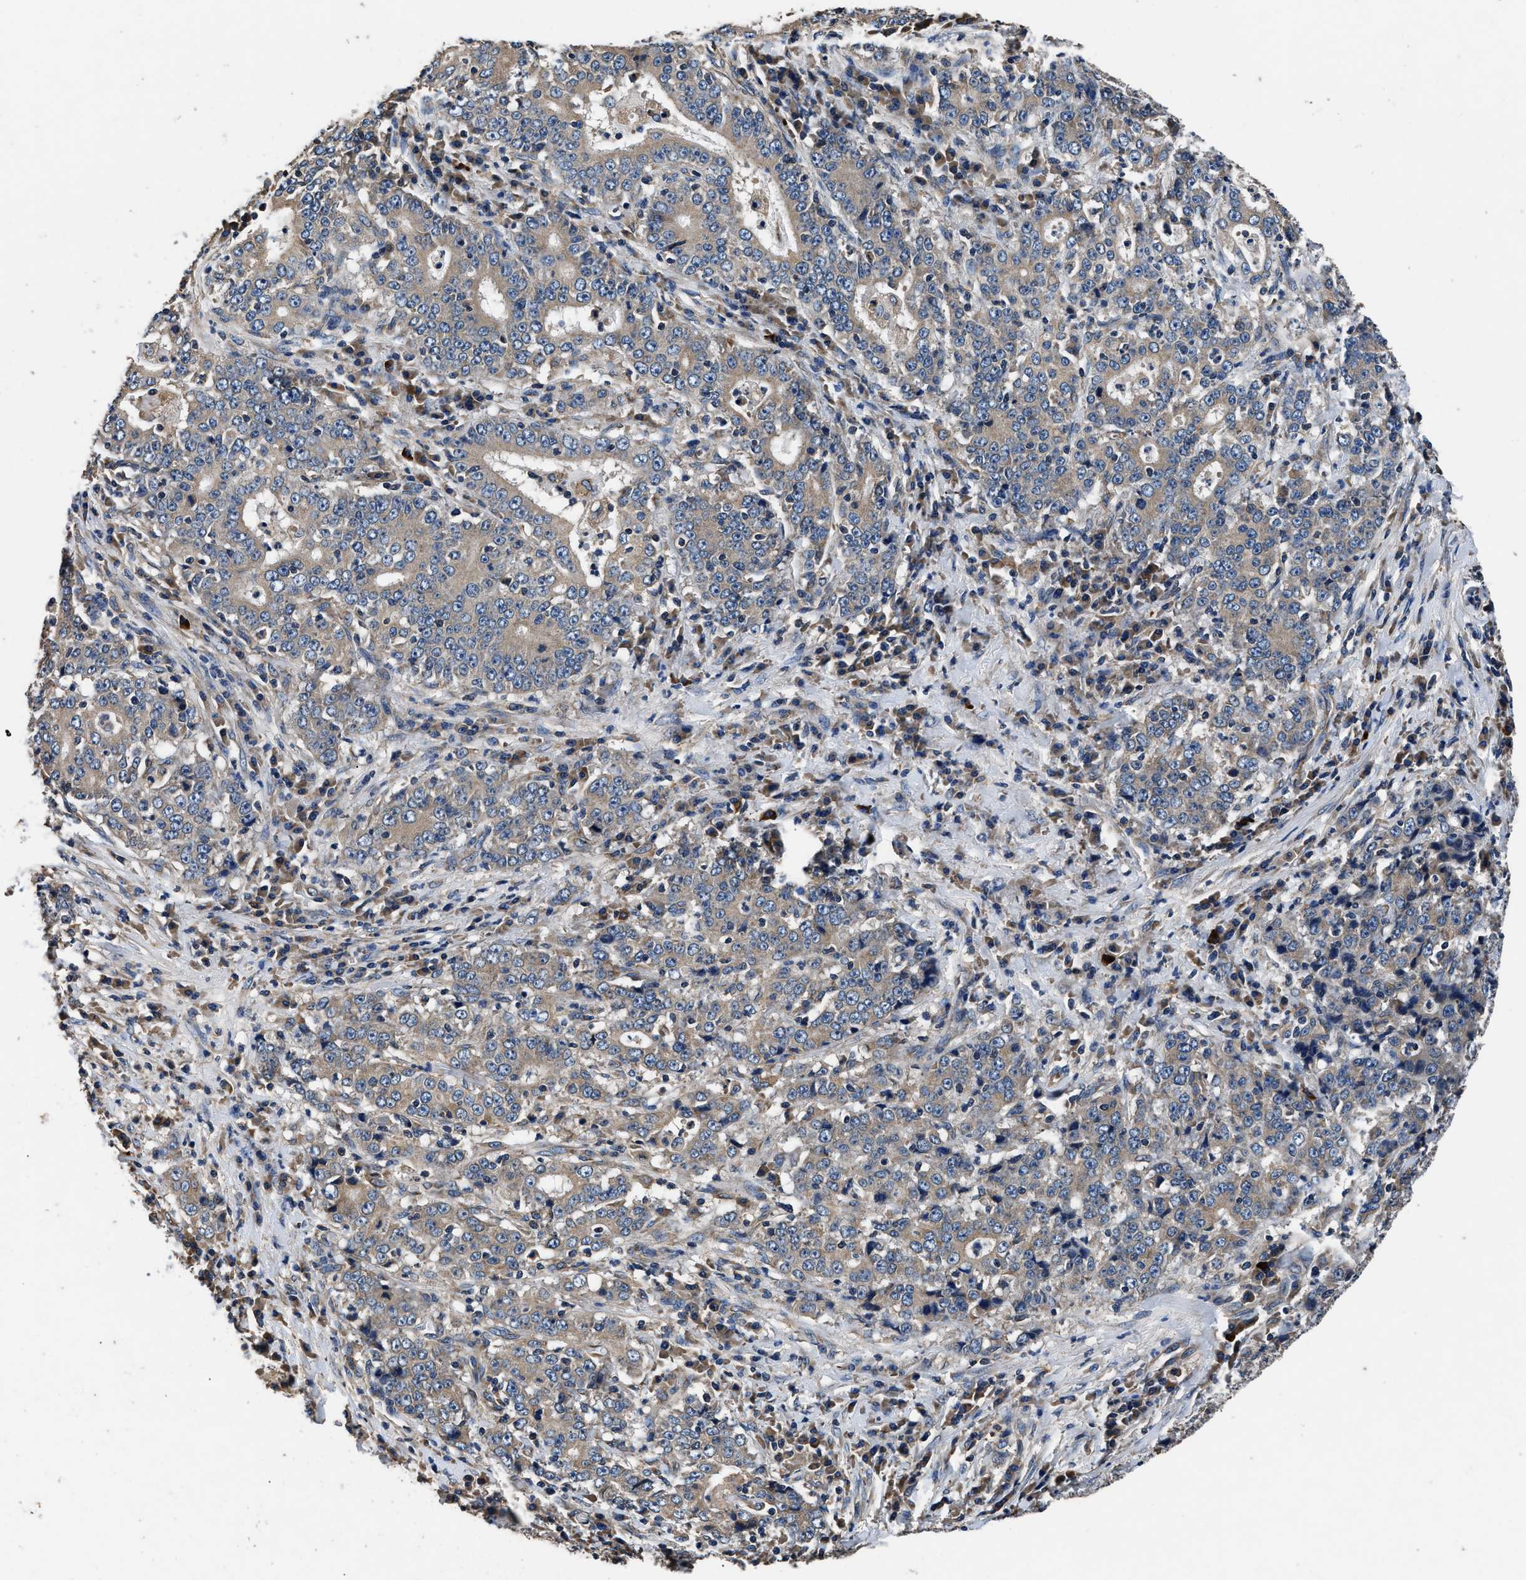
{"staining": {"intensity": "weak", "quantity": ">75%", "location": "cytoplasmic/membranous"}, "tissue": "stomach cancer", "cell_type": "Tumor cells", "image_type": "cancer", "snomed": [{"axis": "morphology", "description": "Normal tissue, NOS"}, {"axis": "morphology", "description": "Adenocarcinoma, NOS"}, {"axis": "topography", "description": "Stomach, upper"}, {"axis": "topography", "description": "Stomach"}], "caption": "Protein staining demonstrates weak cytoplasmic/membranous positivity in approximately >75% of tumor cells in stomach cancer.", "gene": "DHRS7B", "patient": {"sex": "male", "age": 59}}